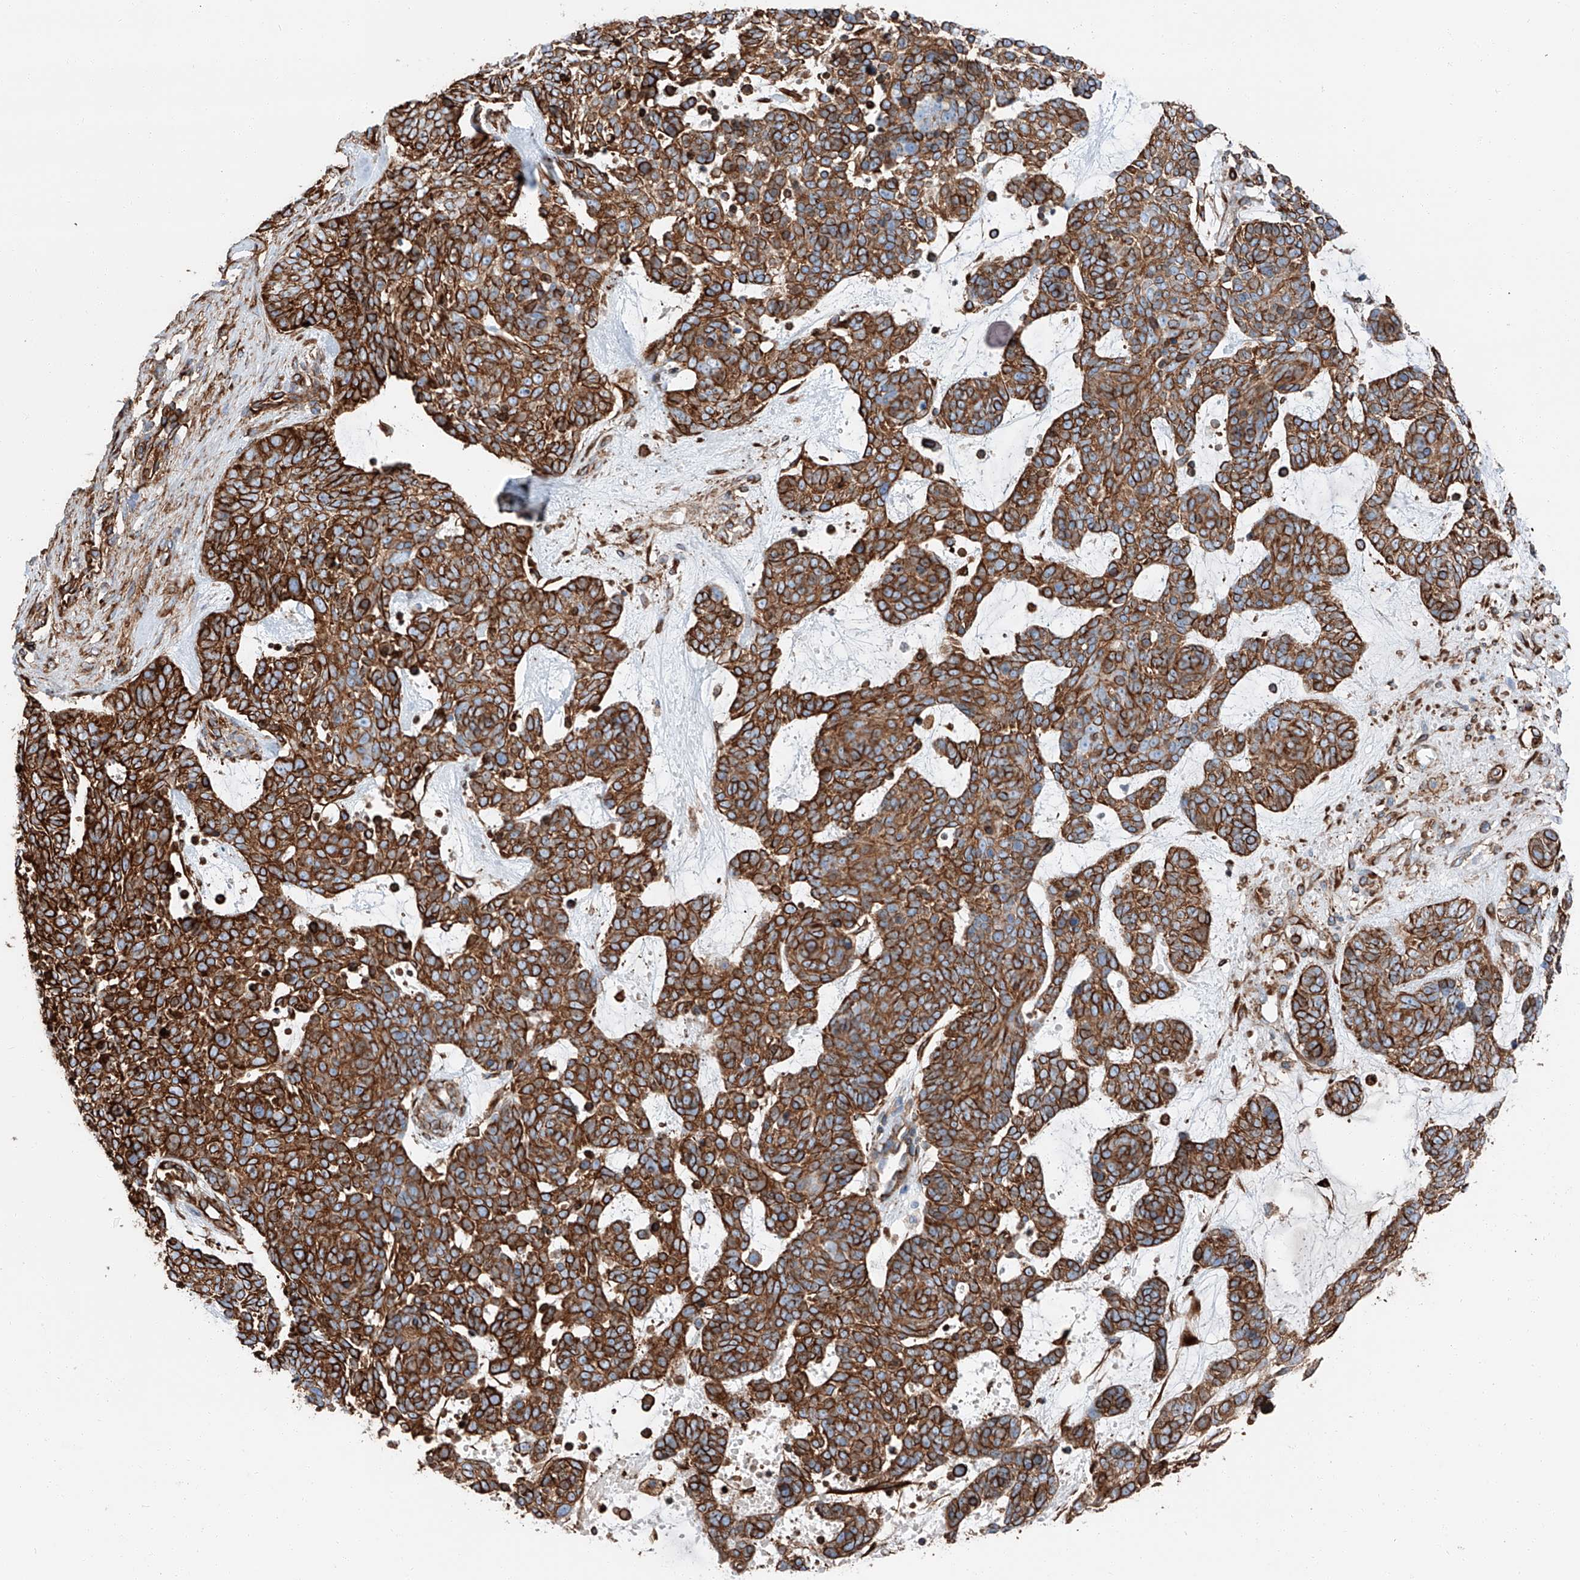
{"staining": {"intensity": "strong", "quantity": ">75%", "location": "cytoplasmic/membranous"}, "tissue": "skin cancer", "cell_type": "Tumor cells", "image_type": "cancer", "snomed": [{"axis": "morphology", "description": "Basal cell carcinoma"}, {"axis": "topography", "description": "Skin"}], "caption": "Skin cancer (basal cell carcinoma) was stained to show a protein in brown. There is high levels of strong cytoplasmic/membranous positivity in approximately >75% of tumor cells.", "gene": "ZNF804A", "patient": {"sex": "female", "age": 81}}